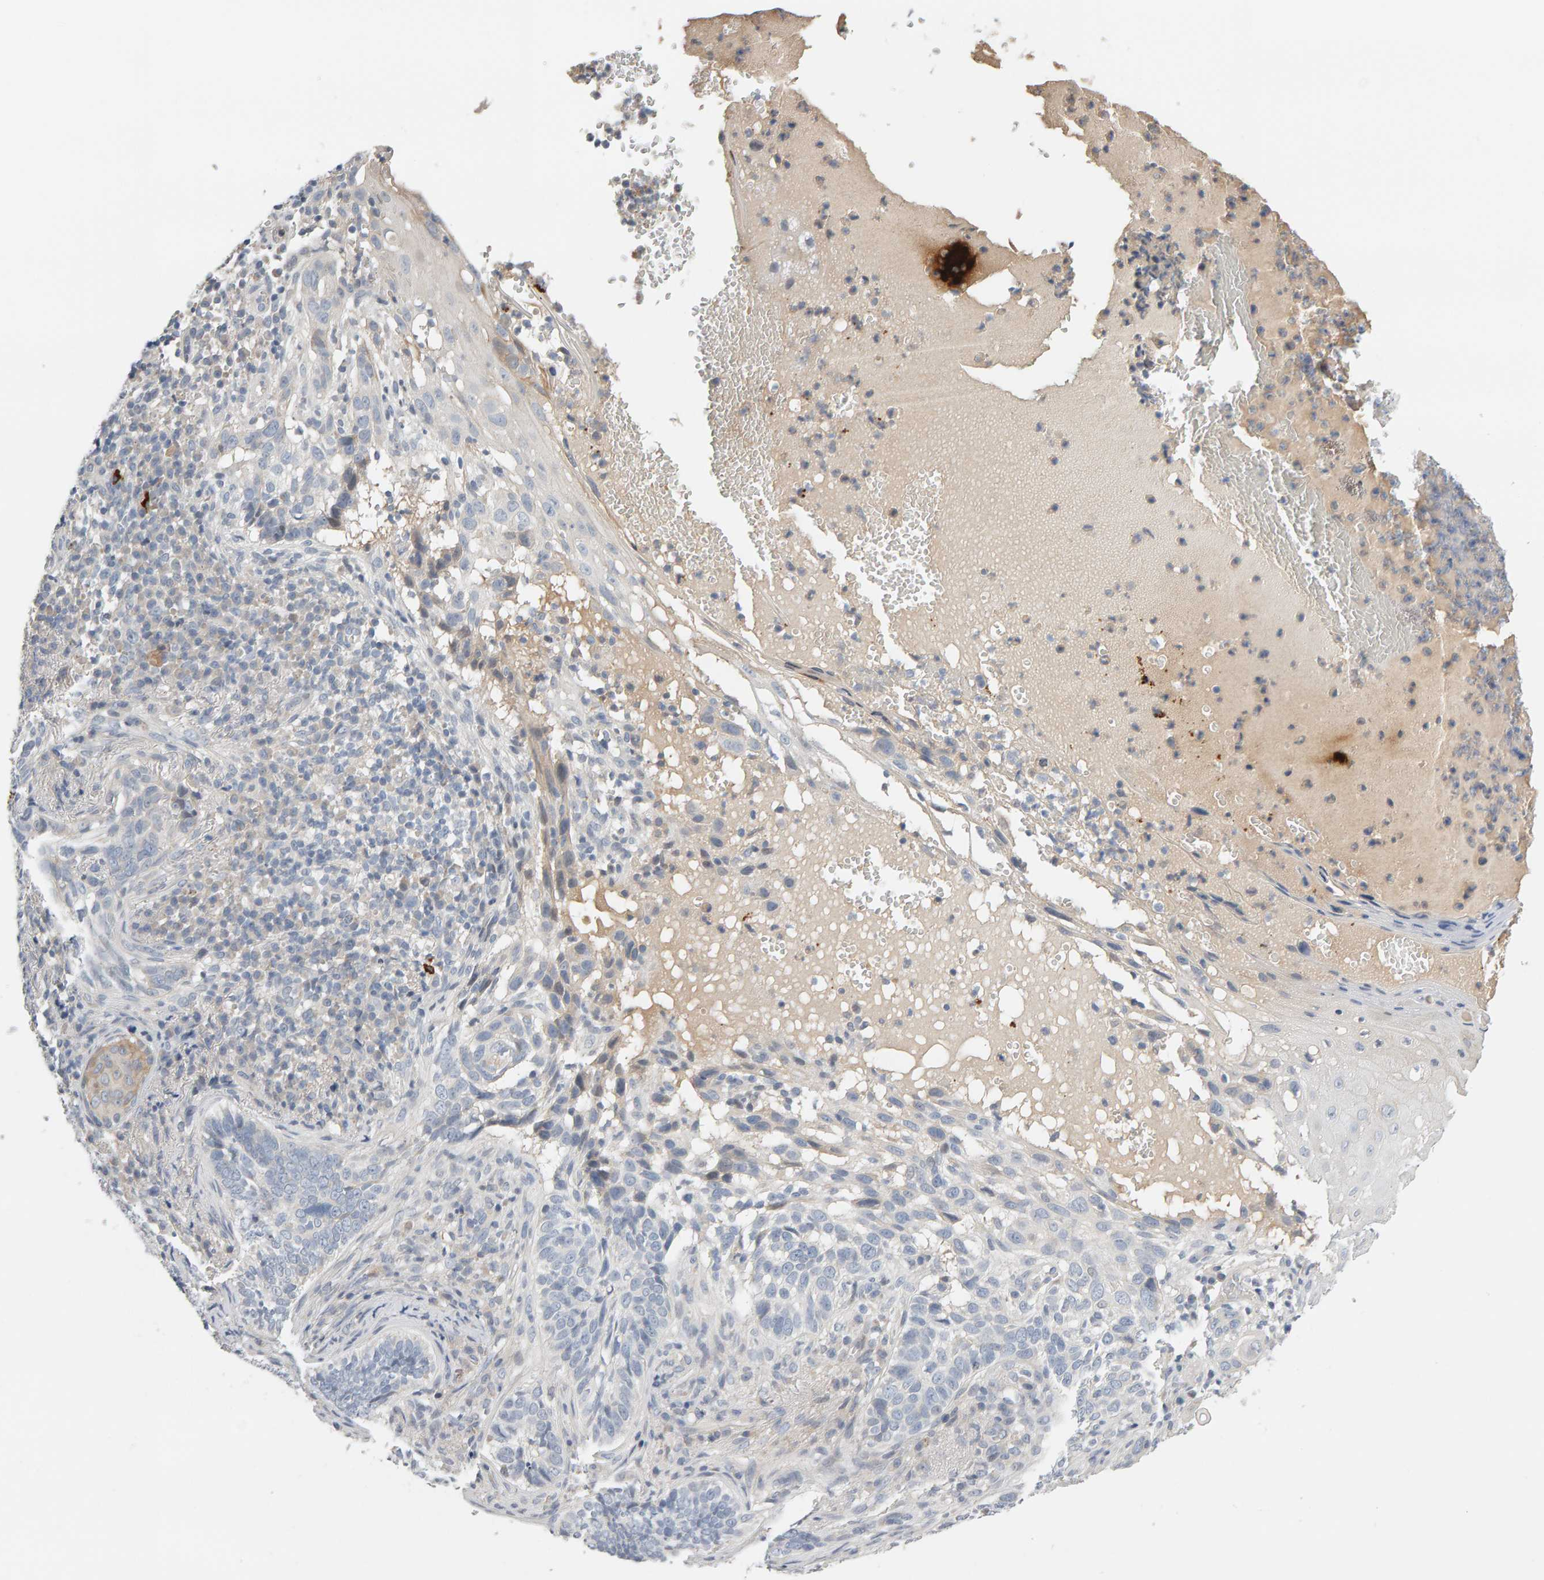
{"staining": {"intensity": "negative", "quantity": "none", "location": "none"}, "tissue": "skin cancer", "cell_type": "Tumor cells", "image_type": "cancer", "snomed": [{"axis": "morphology", "description": "Basal cell carcinoma"}, {"axis": "topography", "description": "Skin"}], "caption": "A high-resolution micrograph shows immunohistochemistry (IHC) staining of skin basal cell carcinoma, which displays no significant expression in tumor cells.", "gene": "GFUS", "patient": {"sex": "female", "age": 89}}